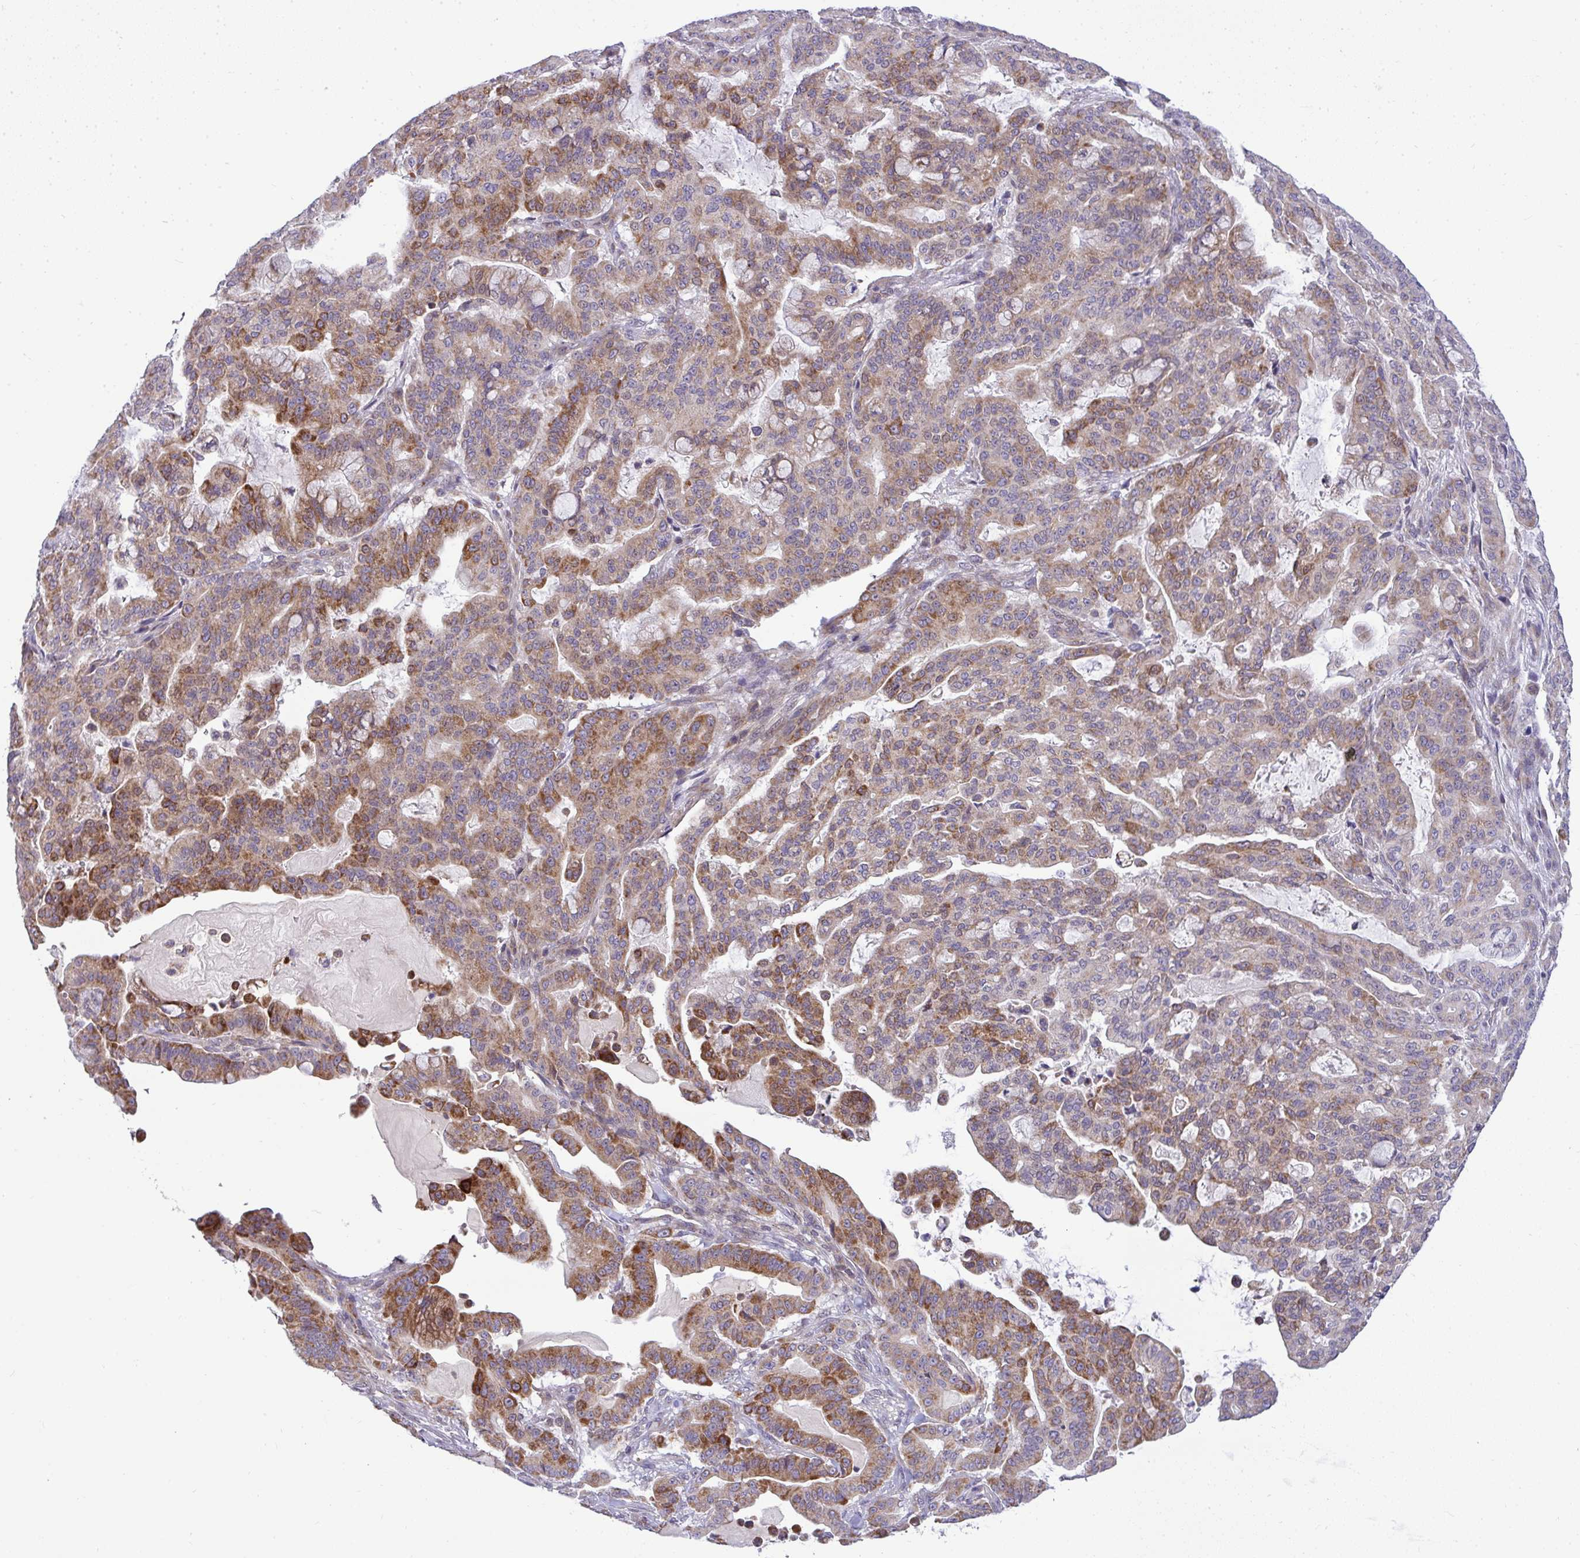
{"staining": {"intensity": "strong", "quantity": "25%-75%", "location": "cytoplasmic/membranous"}, "tissue": "pancreatic cancer", "cell_type": "Tumor cells", "image_type": "cancer", "snomed": [{"axis": "morphology", "description": "Adenocarcinoma, NOS"}, {"axis": "topography", "description": "Pancreas"}], "caption": "Pancreatic cancer stained with immunohistochemistry (IHC) reveals strong cytoplasmic/membranous expression in approximately 25%-75% of tumor cells. (DAB IHC, brown staining for protein, blue staining for nuclei).", "gene": "SRRM4", "patient": {"sex": "male", "age": 63}}